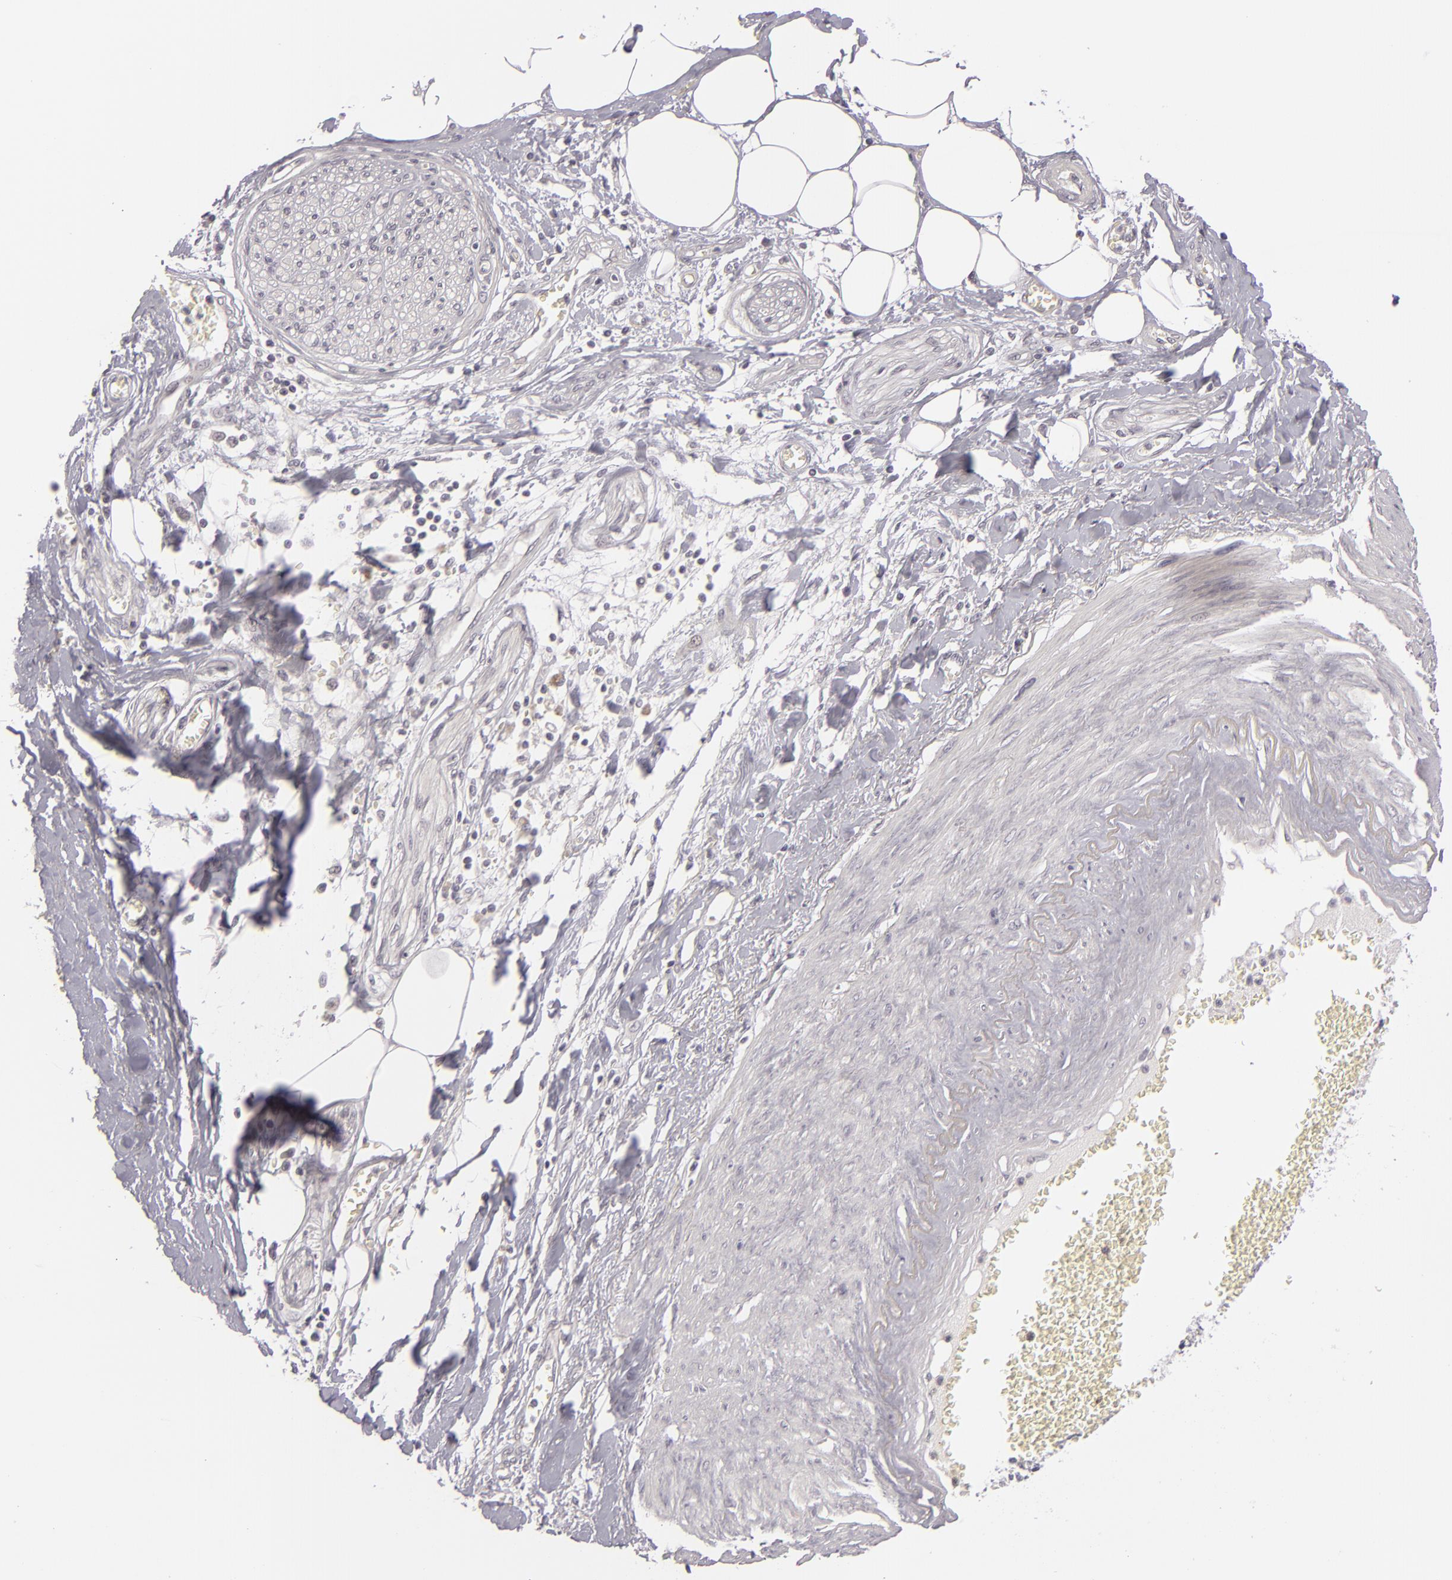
{"staining": {"intensity": "negative", "quantity": "none", "location": "none"}, "tissue": "pancreatic cancer", "cell_type": "Tumor cells", "image_type": "cancer", "snomed": [{"axis": "morphology", "description": "Adenocarcinoma, NOS"}, {"axis": "topography", "description": "Pancreas"}], "caption": "Micrograph shows no significant protein staining in tumor cells of pancreatic cancer.", "gene": "DLG3", "patient": {"sex": "female", "age": 70}}